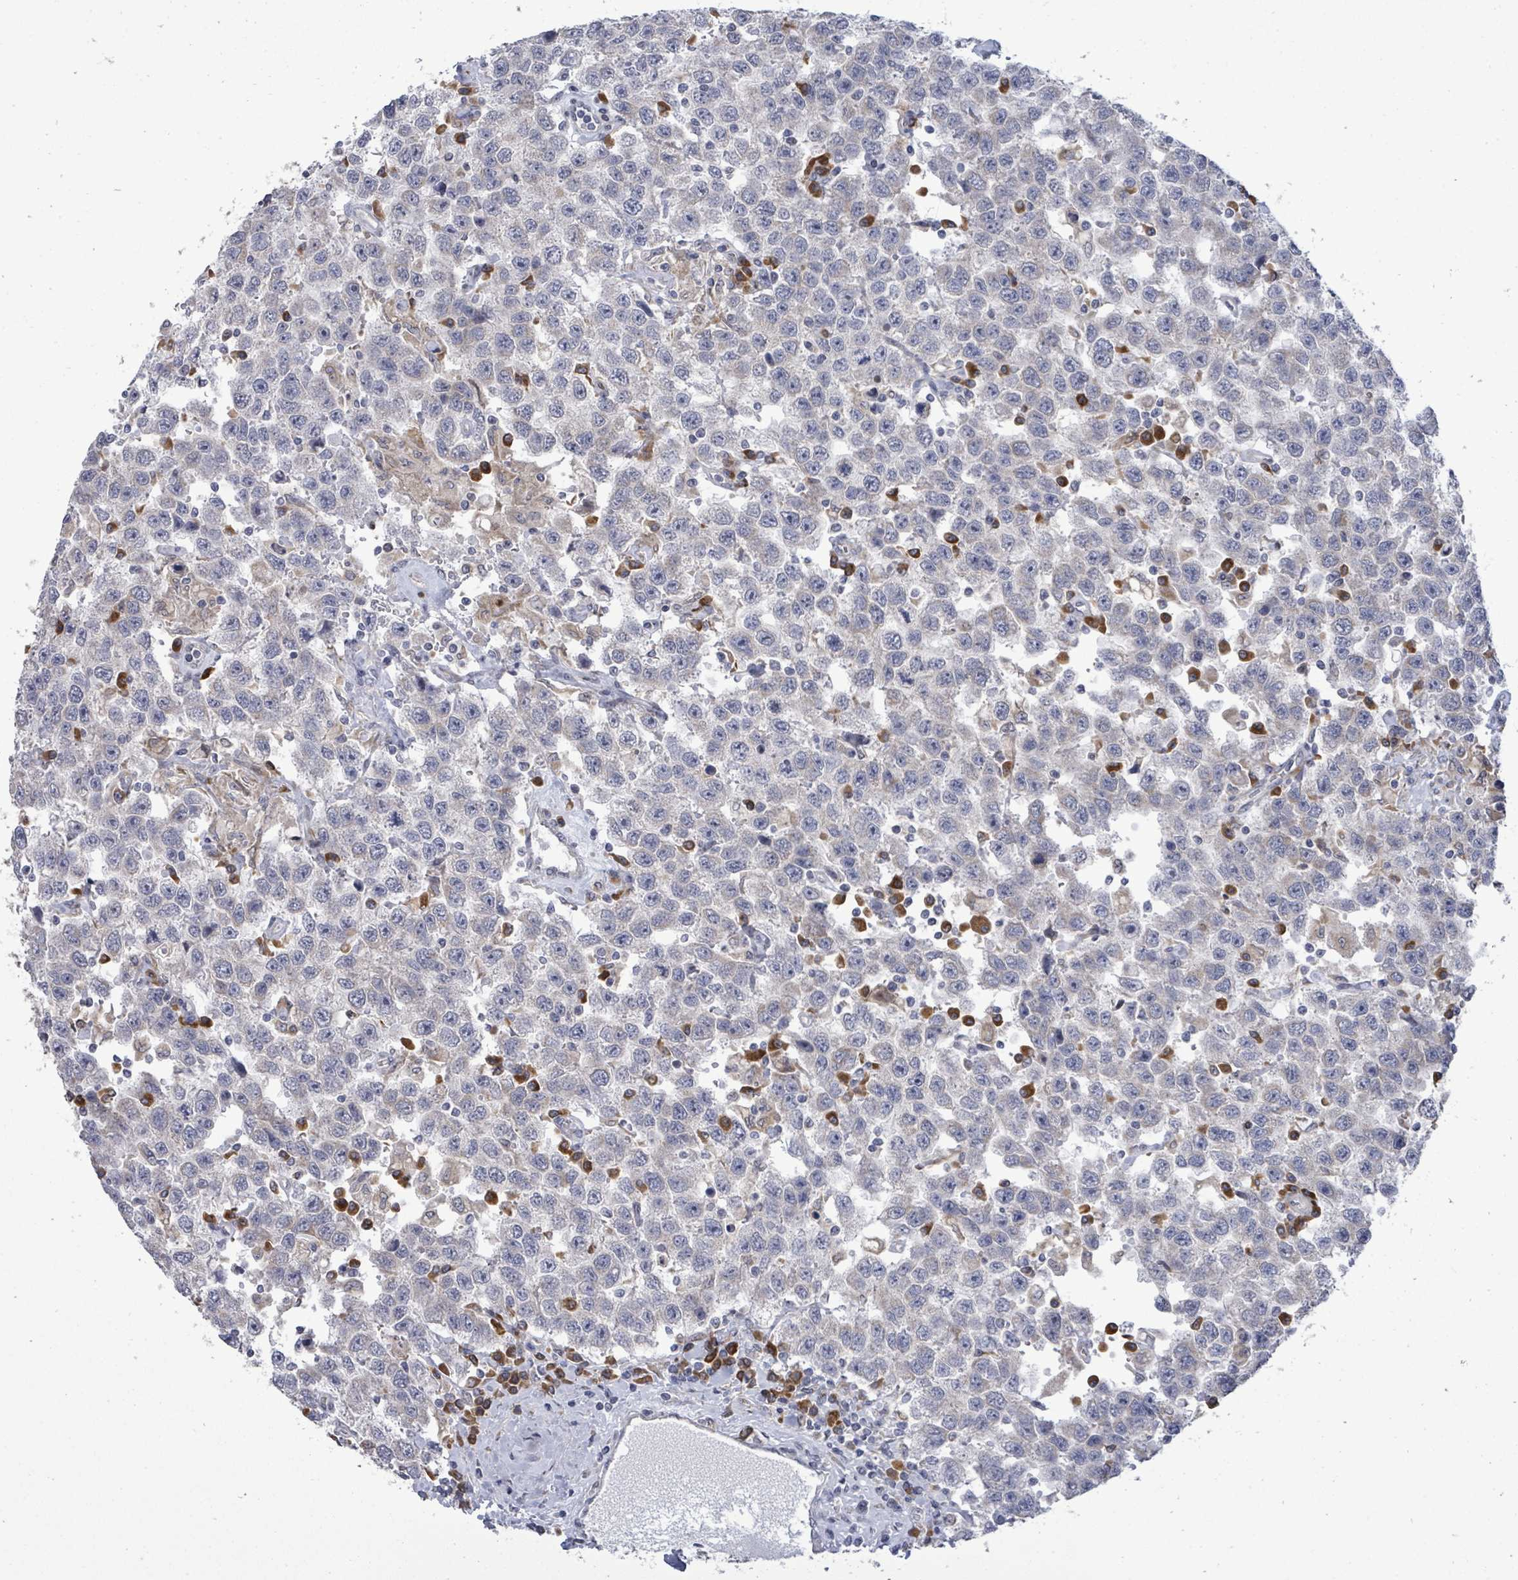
{"staining": {"intensity": "negative", "quantity": "none", "location": "none"}, "tissue": "testis cancer", "cell_type": "Tumor cells", "image_type": "cancer", "snomed": [{"axis": "morphology", "description": "Seminoma, NOS"}, {"axis": "topography", "description": "Testis"}], "caption": "Immunohistochemistry photomicrograph of neoplastic tissue: testis cancer (seminoma) stained with DAB (3,3'-diaminobenzidine) shows no significant protein positivity in tumor cells. The staining was performed using DAB (3,3'-diaminobenzidine) to visualize the protein expression in brown, while the nuclei were stained in blue with hematoxylin (Magnification: 20x).", "gene": "SAR1A", "patient": {"sex": "male", "age": 41}}